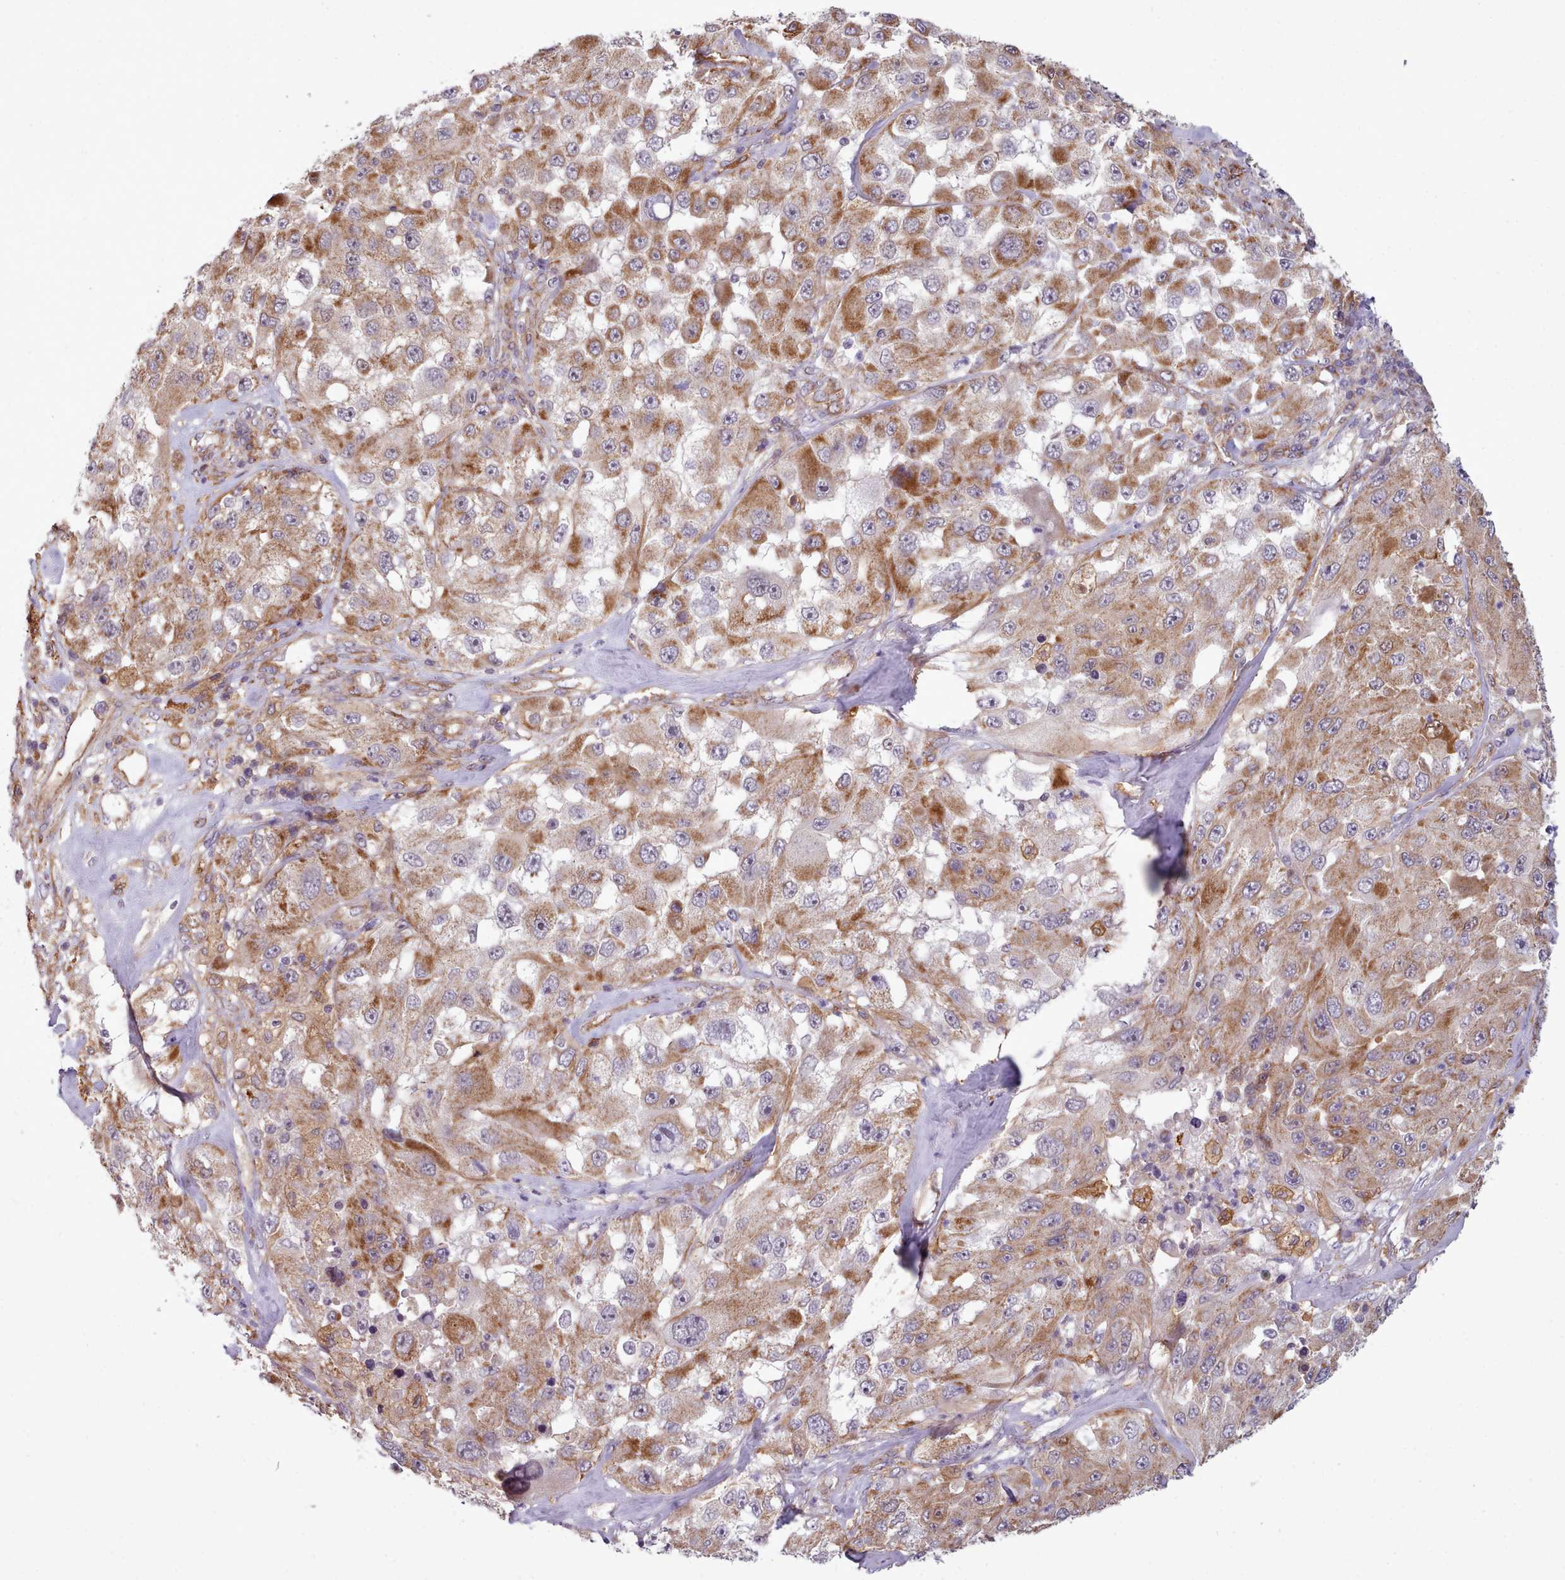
{"staining": {"intensity": "moderate", "quantity": ">75%", "location": "cytoplasmic/membranous"}, "tissue": "melanoma", "cell_type": "Tumor cells", "image_type": "cancer", "snomed": [{"axis": "morphology", "description": "Malignant melanoma, Metastatic site"}, {"axis": "topography", "description": "Lymph node"}], "caption": "Immunohistochemistry of human melanoma exhibits medium levels of moderate cytoplasmic/membranous positivity in about >75% of tumor cells.", "gene": "MRPL46", "patient": {"sex": "male", "age": 62}}